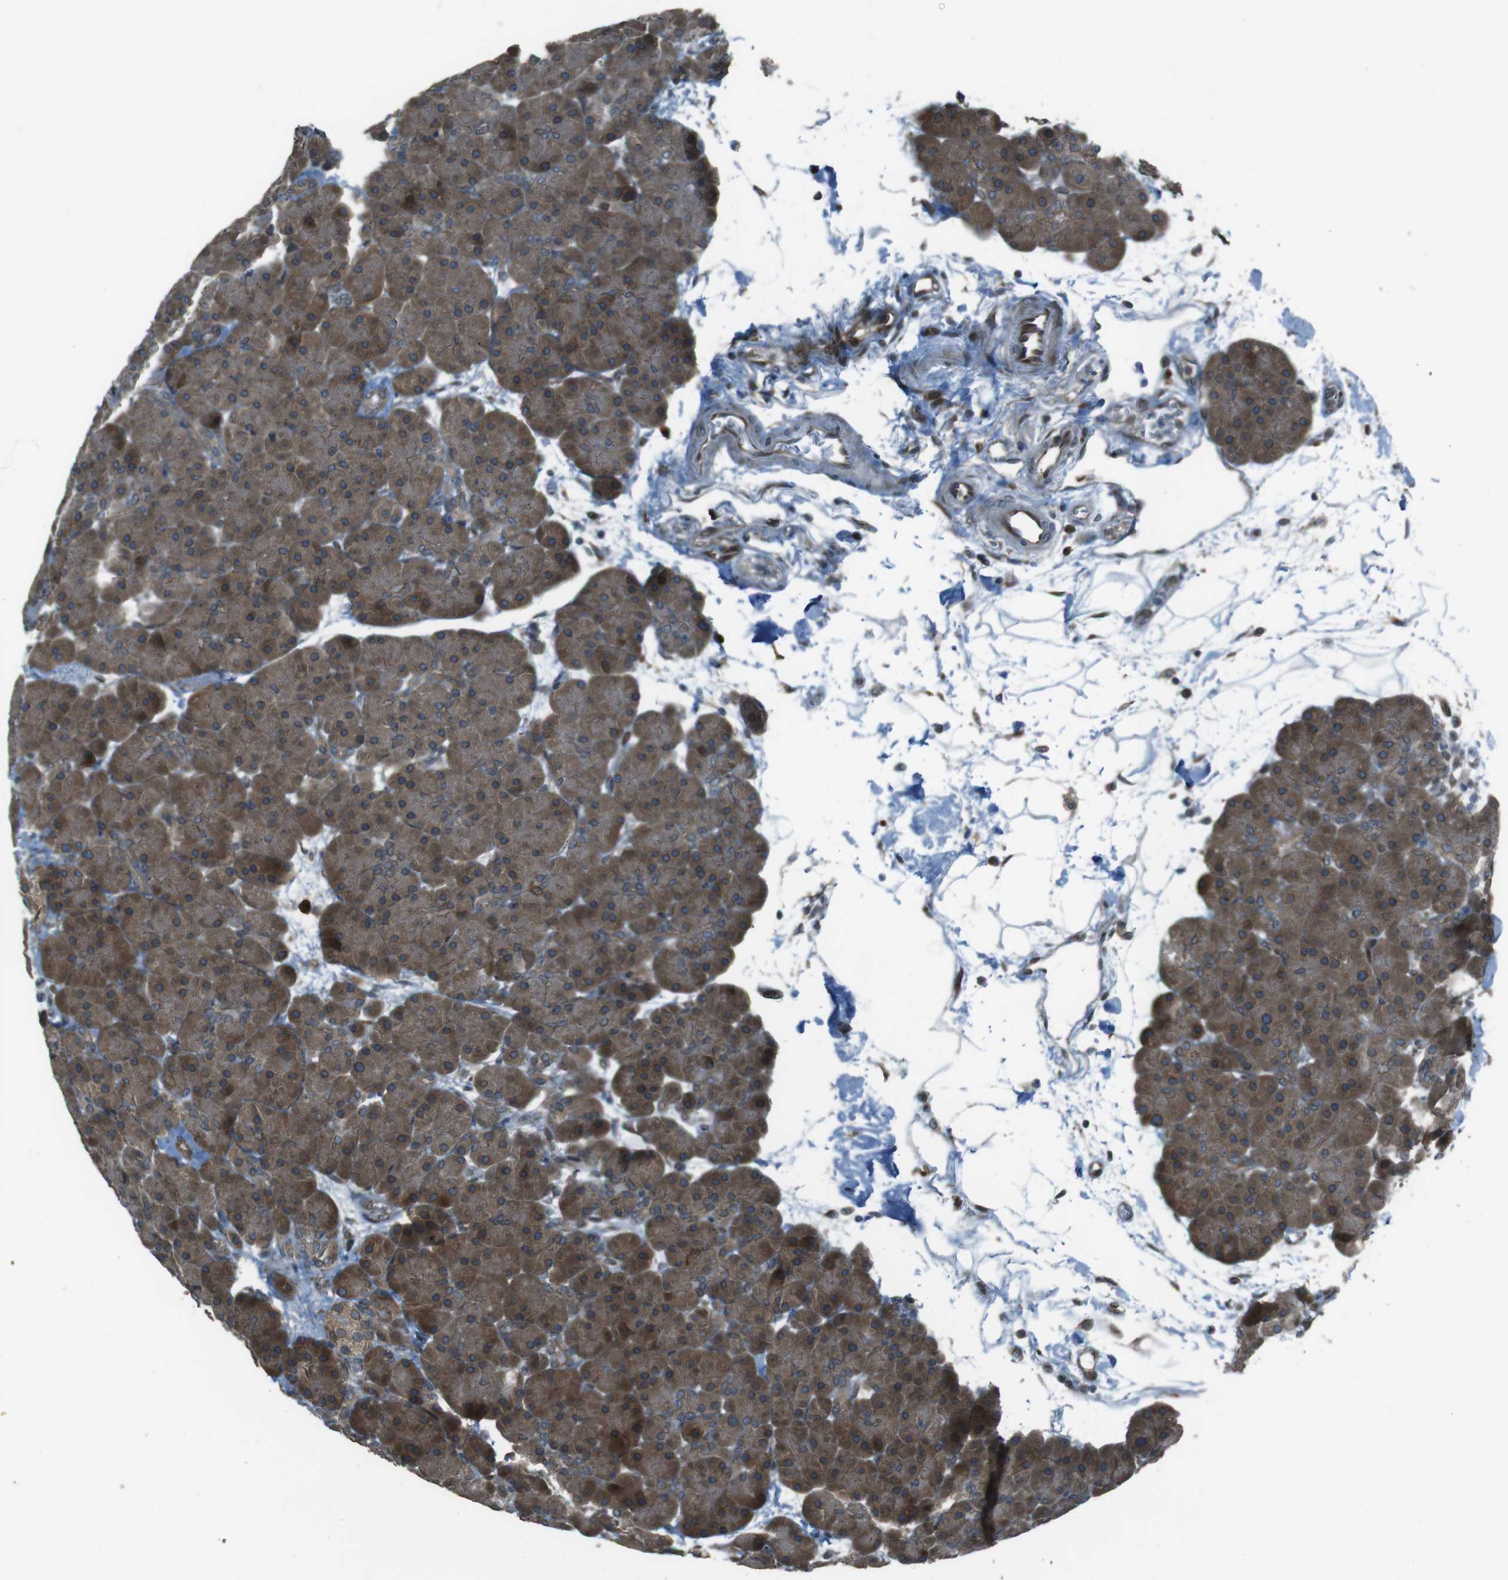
{"staining": {"intensity": "moderate", "quantity": ">75%", "location": "cytoplasmic/membranous"}, "tissue": "pancreas", "cell_type": "Exocrine glandular cells", "image_type": "normal", "snomed": [{"axis": "morphology", "description": "Normal tissue, NOS"}, {"axis": "topography", "description": "Pancreas"}], "caption": "IHC of benign pancreas demonstrates medium levels of moderate cytoplasmic/membranous expression in about >75% of exocrine glandular cells. Nuclei are stained in blue.", "gene": "ZNF330", "patient": {"sex": "male", "age": 66}}